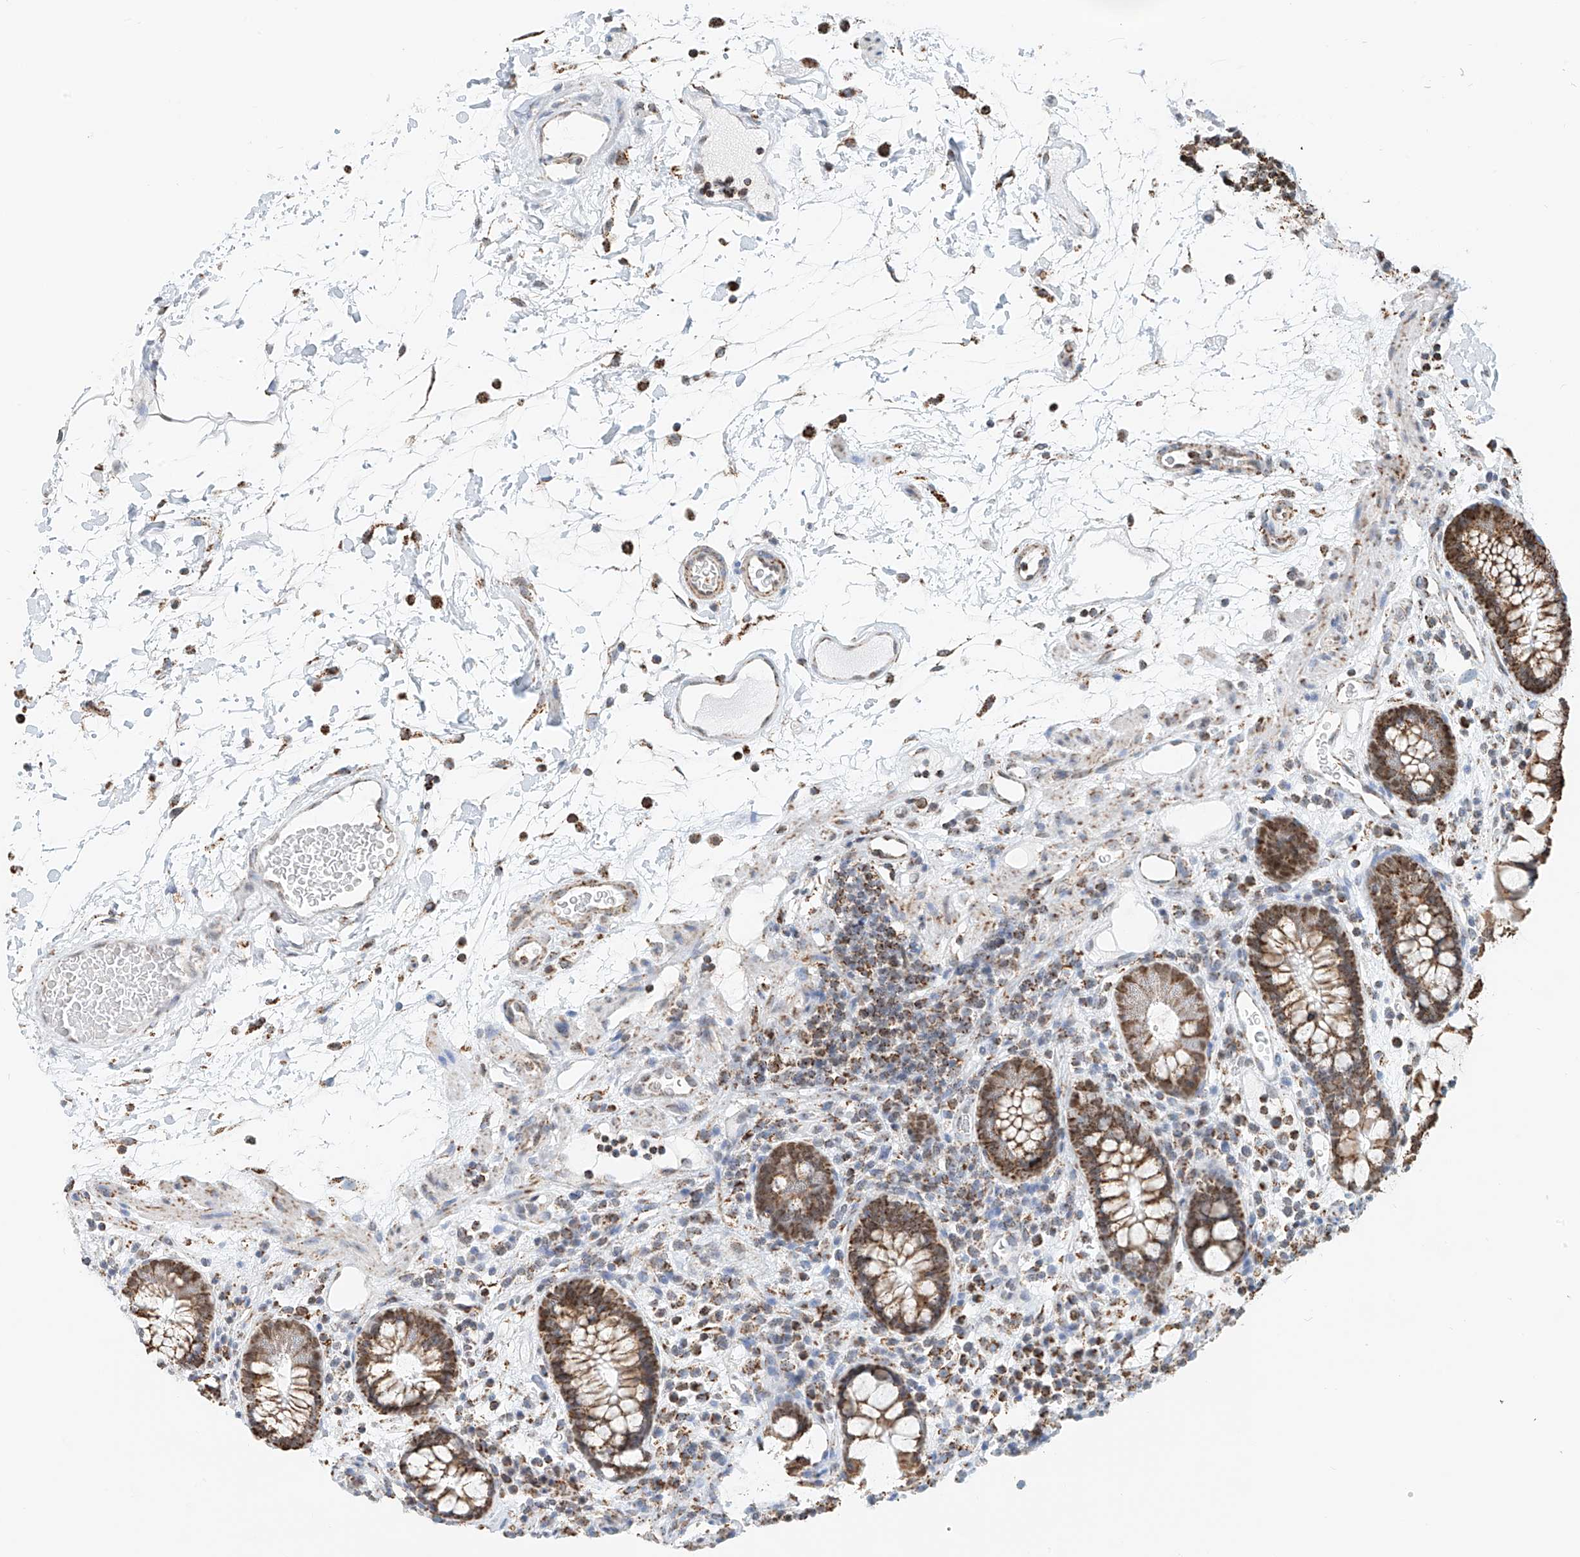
{"staining": {"intensity": "negative", "quantity": "none", "location": "none"}, "tissue": "colon", "cell_type": "Endothelial cells", "image_type": "normal", "snomed": [{"axis": "morphology", "description": "Normal tissue, NOS"}, {"axis": "topography", "description": "Colon"}], "caption": "The image shows no staining of endothelial cells in unremarkable colon.", "gene": "PPA2", "patient": {"sex": "female", "age": 79}}